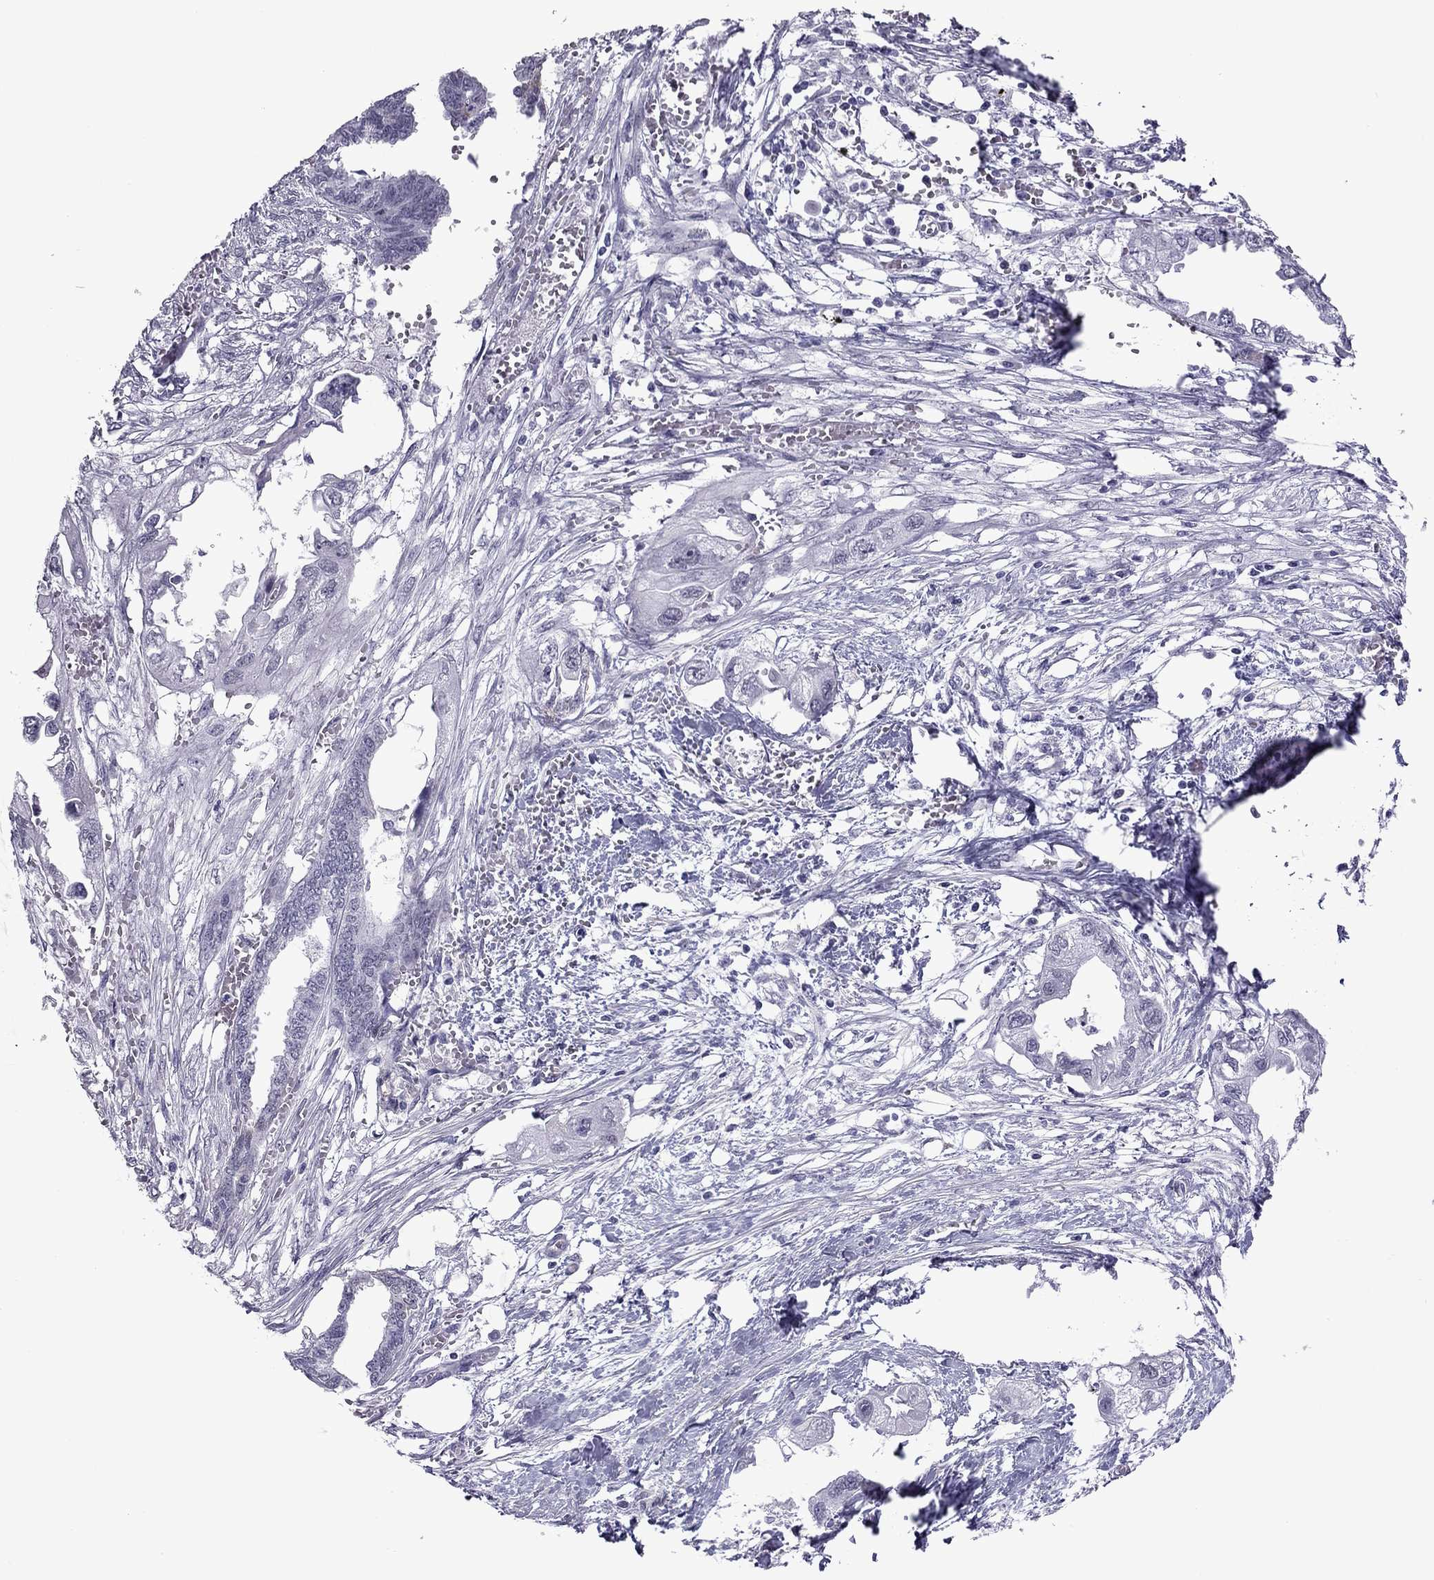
{"staining": {"intensity": "negative", "quantity": "none", "location": "none"}, "tissue": "endometrial cancer", "cell_type": "Tumor cells", "image_type": "cancer", "snomed": [{"axis": "morphology", "description": "Adenocarcinoma, NOS"}, {"axis": "morphology", "description": "Adenocarcinoma, metastatic, NOS"}, {"axis": "topography", "description": "Adipose tissue"}, {"axis": "topography", "description": "Endometrium"}], "caption": "Tumor cells are negative for brown protein staining in endometrial metastatic adenocarcinoma. Brightfield microscopy of immunohistochemistry stained with DAB (brown) and hematoxylin (blue), captured at high magnification.", "gene": "ZNF646", "patient": {"sex": "female", "age": 67}}